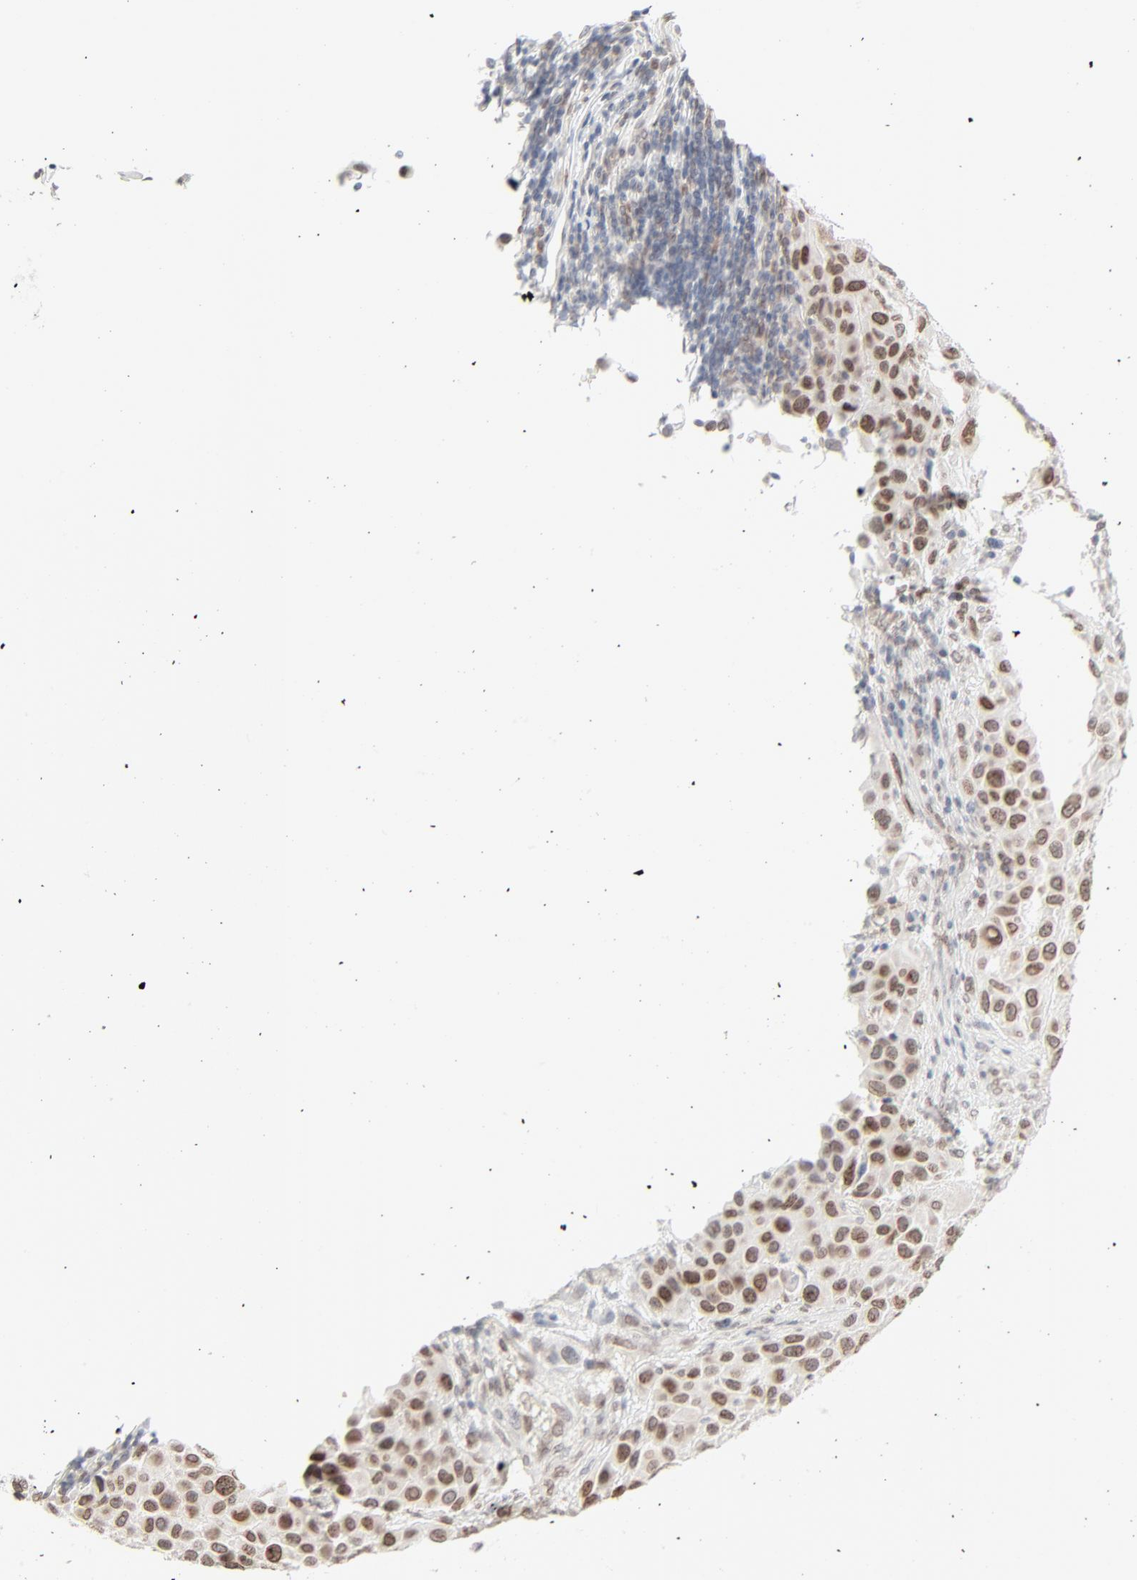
{"staining": {"intensity": "moderate", "quantity": "25%-75%", "location": "cytoplasmic/membranous,nuclear"}, "tissue": "melanoma", "cell_type": "Tumor cells", "image_type": "cancer", "snomed": [{"axis": "morphology", "description": "Malignant melanoma, Metastatic site"}, {"axis": "topography", "description": "Lymph node"}], "caption": "This histopathology image displays IHC staining of malignant melanoma (metastatic site), with medium moderate cytoplasmic/membranous and nuclear positivity in about 25%-75% of tumor cells.", "gene": "MAD1L1", "patient": {"sex": "male", "age": 61}}